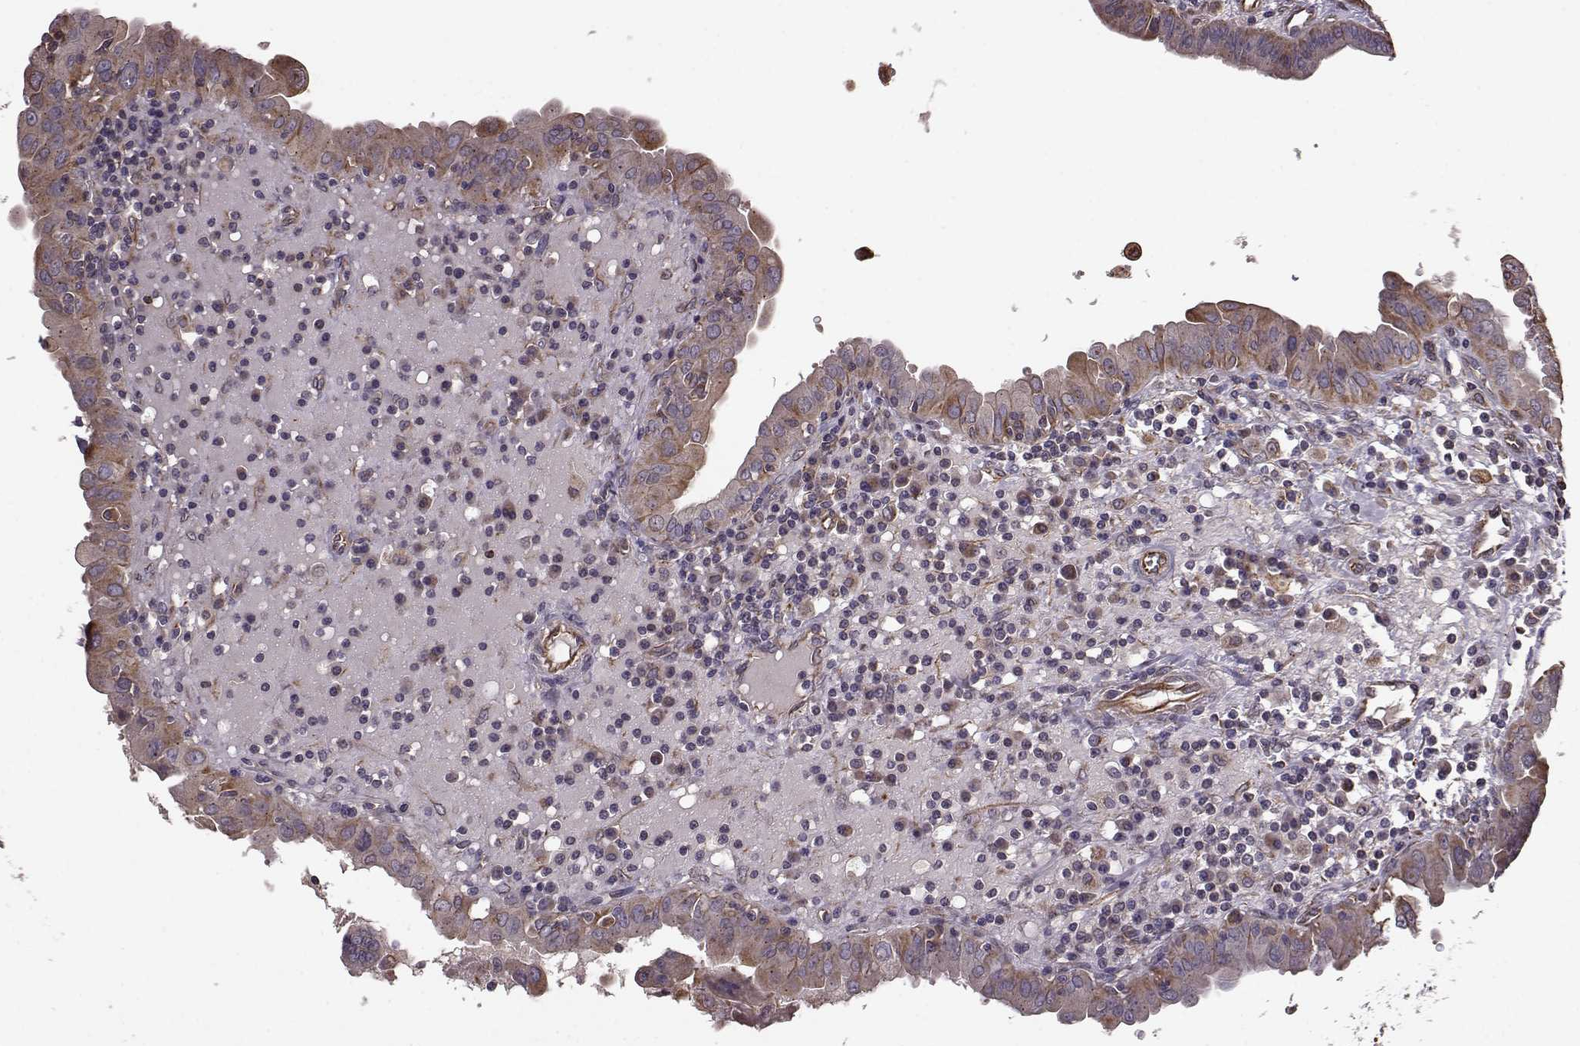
{"staining": {"intensity": "moderate", "quantity": ">75%", "location": "cytoplasmic/membranous"}, "tissue": "thyroid cancer", "cell_type": "Tumor cells", "image_type": "cancer", "snomed": [{"axis": "morphology", "description": "Papillary adenocarcinoma, NOS"}, {"axis": "topography", "description": "Thyroid gland"}], "caption": "Tumor cells demonstrate medium levels of moderate cytoplasmic/membranous expression in about >75% of cells in papillary adenocarcinoma (thyroid). Using DAB (3,3'-diaminobenzidine) (brown) and hematoxylin (blue) stains, captured at high magnification using brightfield microscopy.", "gene": "NTF3", "patient": {"sex": "female", "age": 37}}